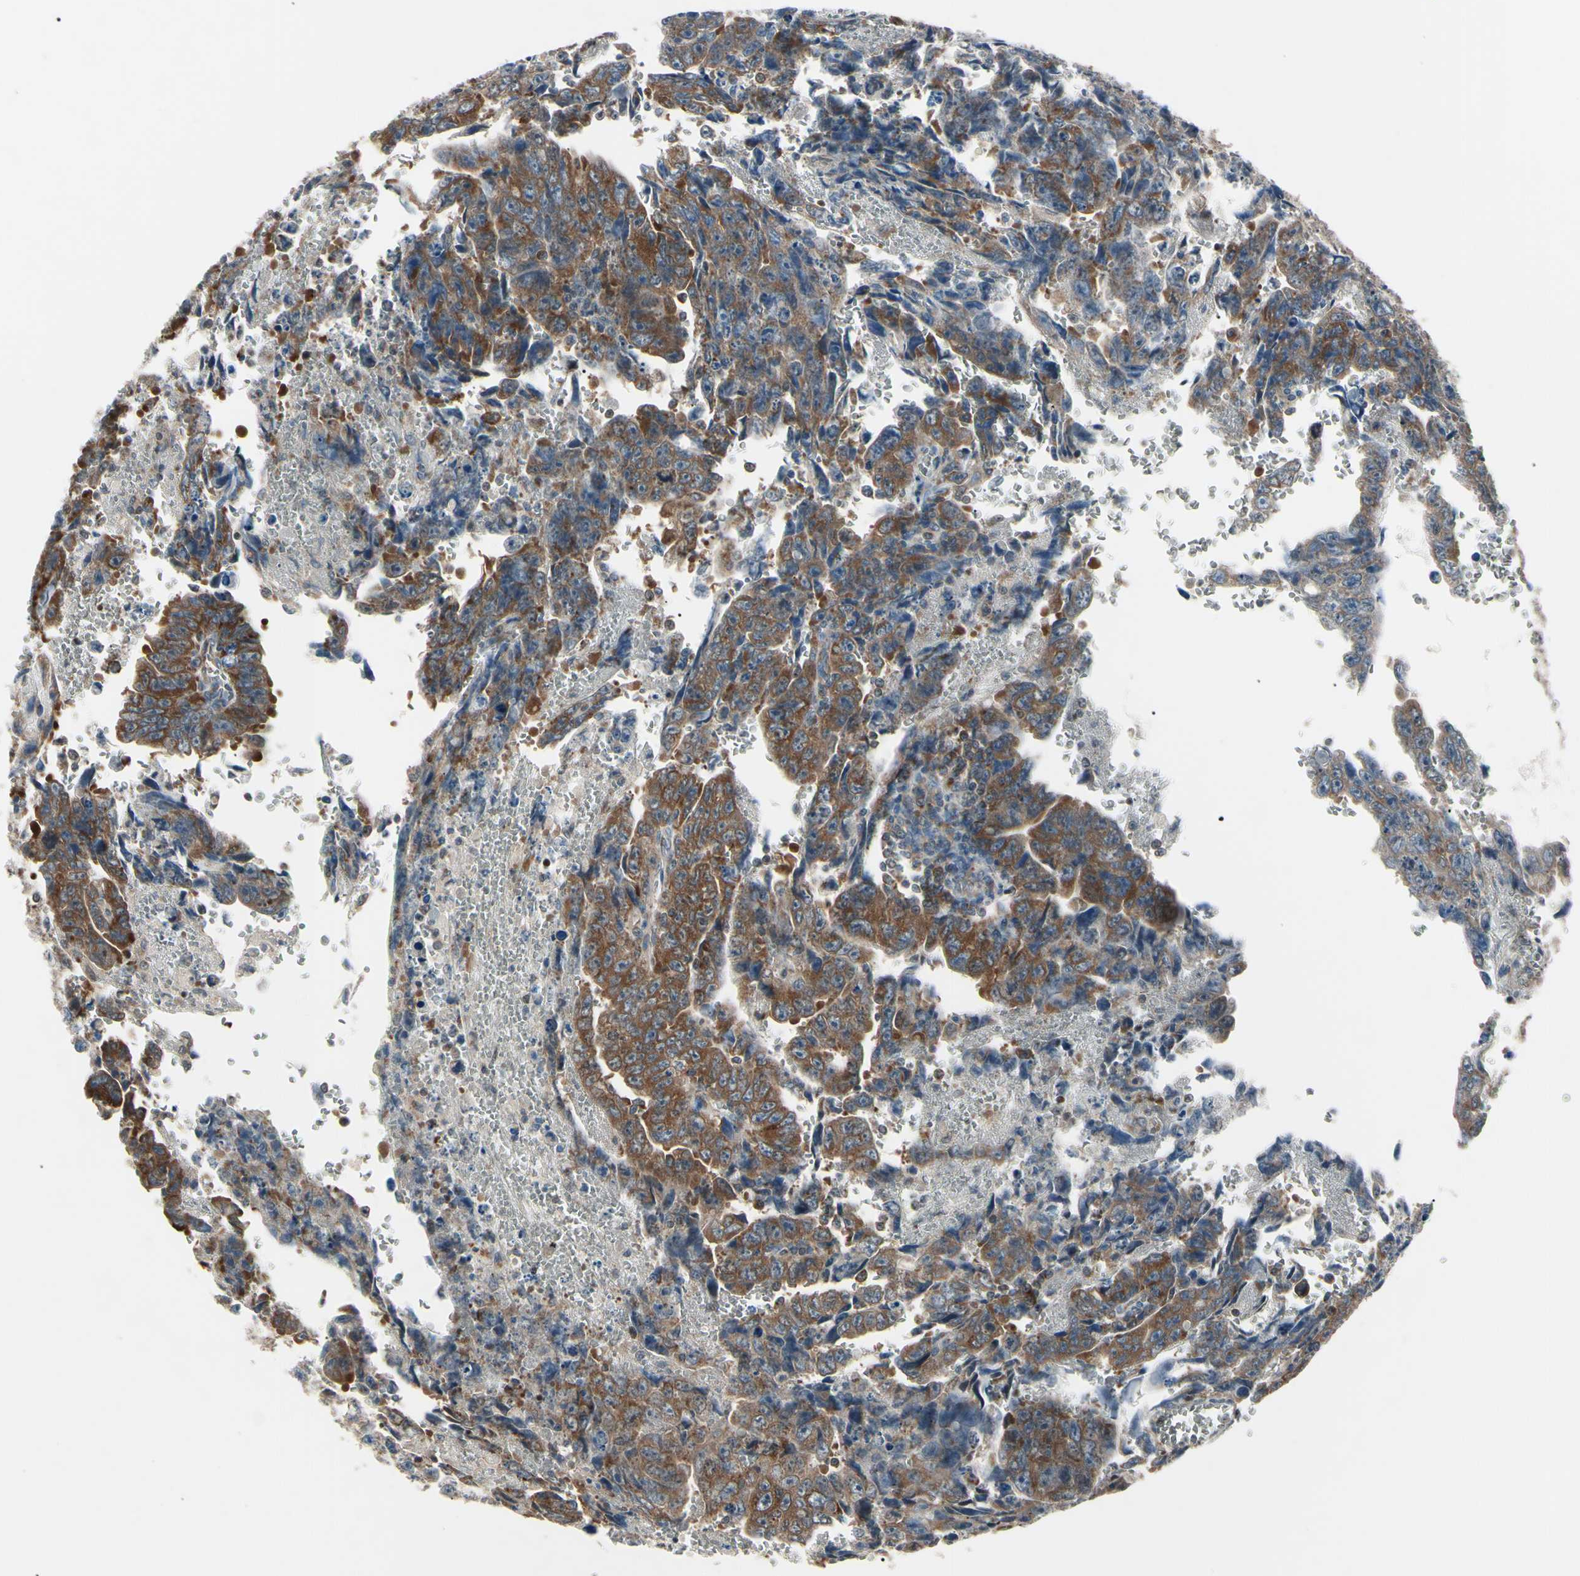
{"staining": {"intensity": "strong", "quantity": ">75%", "location": "cytoplasmic/membranous"}, "tissue": "testis cancer", "cell_type": "Tumor cells", "image_type": "cancer", "snomed": [{"axis": "morphology", "description": "Carcinoma, Embryonal, NOS"}, {"axis": "topography", "description": "Testis"}], "caption": "An image of testis embryonal carcinoma stained for a protein shows strong cytoplasmic/membranous brown staining in tumor cells.", "gene": "MAPRE1", "patient": {"sex": "male", "age": 28}}